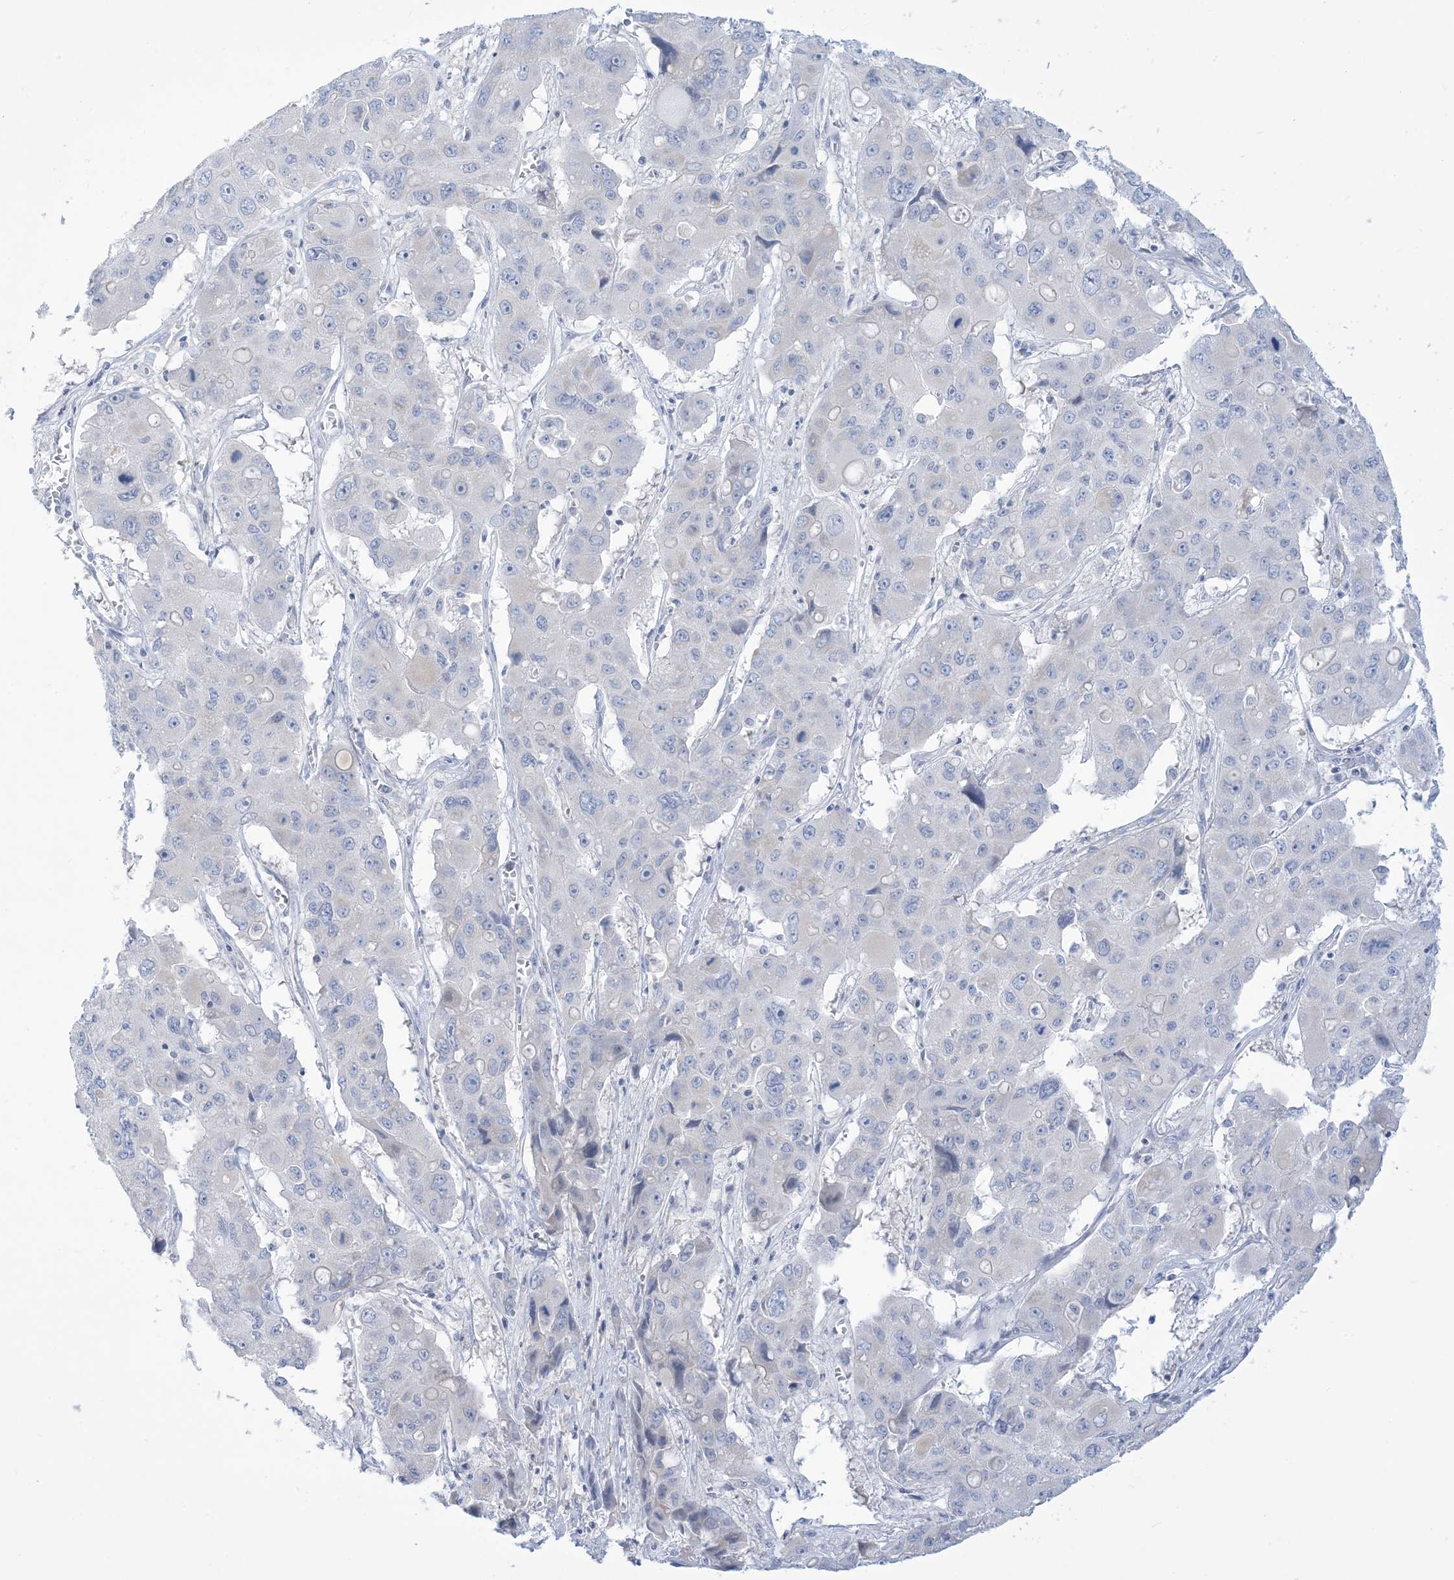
{"staining": {"intensity": "negative", "quantity": "none", "location": "none"}, "tissue": "liver cancer", "cell_type": "Tumor cells", "image_type": "cancer", "snomed": [{"axis": "morphology", "description": "Cholangiocarcinoma"}, {"axis": "topography", "description": "Liver"}], "caption": "Immunohistochemistry (IHC) photomicrograph of human liver cholangiocarcinoma stained for a protein (brown), which demonstrates no expression in tumor cells.", "gene": "MARS2", "patient": {"sex": "male", "age": 67}}